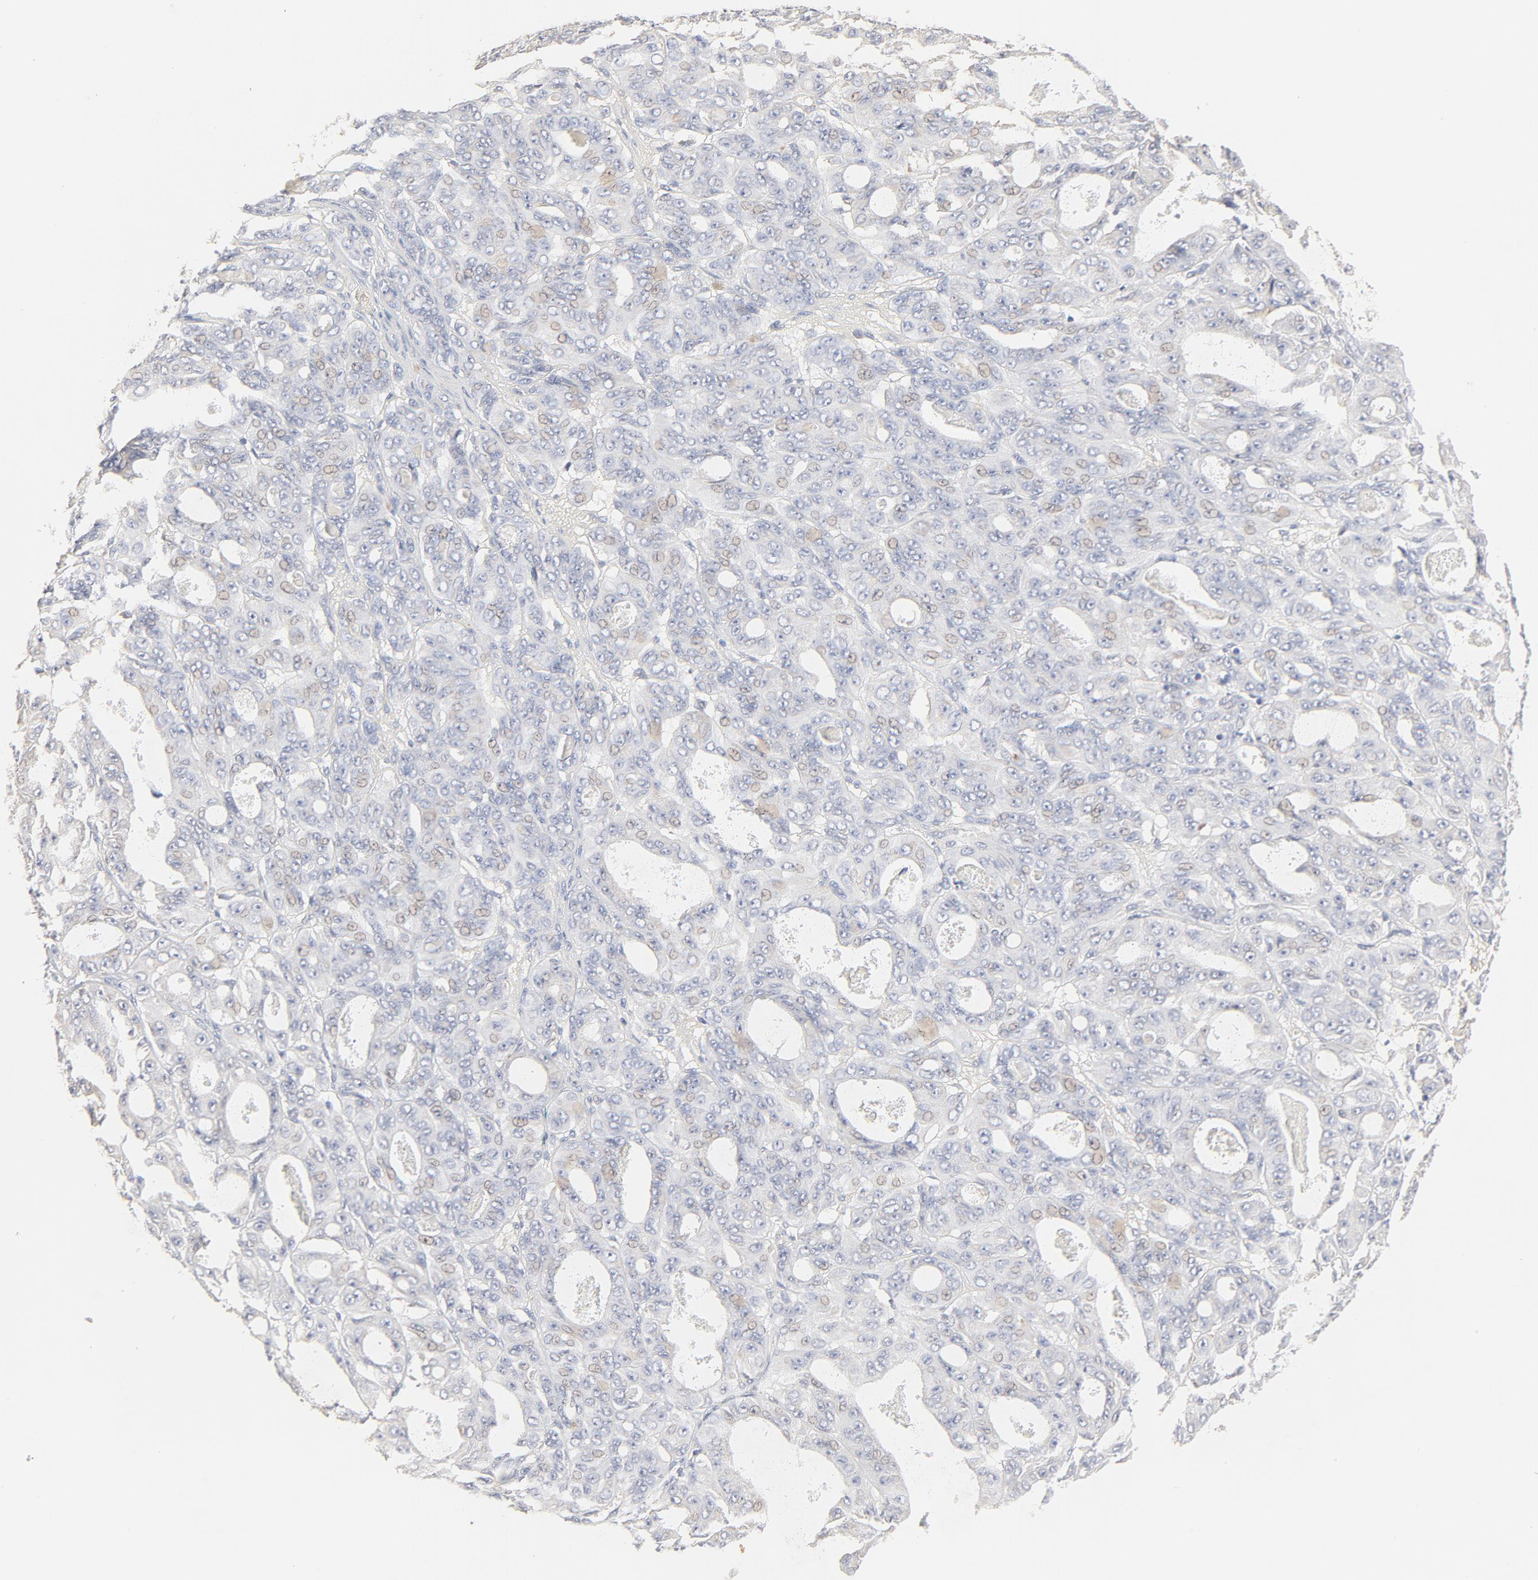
{"staining": {"intensity": "negative", "quantity": "none", "location": "none"}, "tissue": "ovarian cancer", "cell_type": "Tumor cells", "image_type": "cancer", "snomed": [{"axis": "morphology", "description": "Carcinoma, endometroid"}, {"axis": "topography", "description": "Ovary"}], "caption": "Ovarian cancer (endometroid carcinoma) was stained to show a protein in brown. There is no significant staining in tumor cells. Brightfield microscopy of immunohistochemistry (IHC) stained with DAB (brown) and hematoxylin (blue), captured at high magnification.", "gene": "FCGBP", "patient": {"sex": "female", "age": 61}}